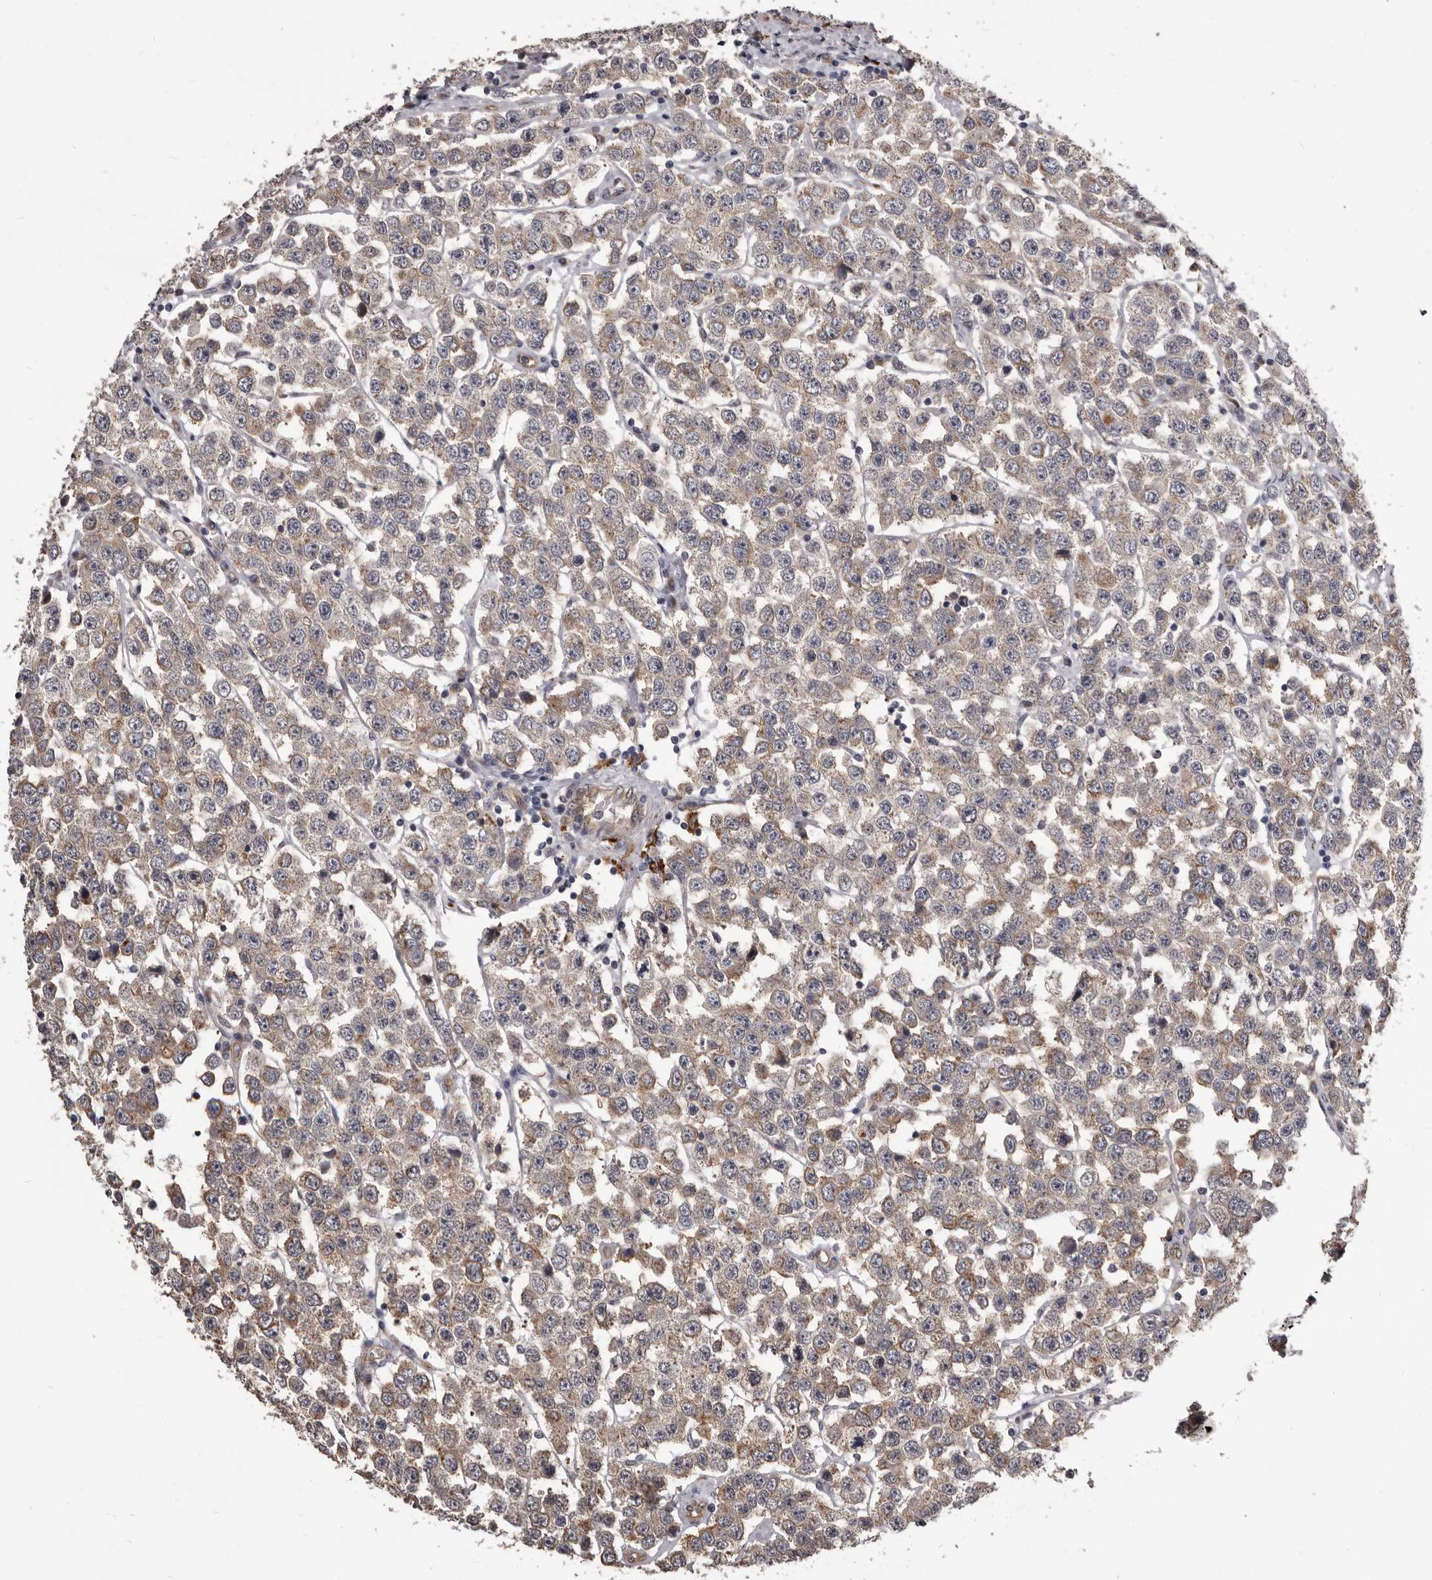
{"staining": {"intensity": "weak", "quantity": ">75%", "location": "cytoplasmic/membranous"}, "tissue": "testis cancer", "cell_type": "Tumor cells", "image_type": "cancer", "snomed": [{"axis": "morphology", "description": "Seminoma, NOS"}, {"axis": "topography", "description": "Testis"}], "caption": "Protein expression analysis of testis seminoma demonstrates weak cytoplasmic/membranous positivity in about >75% of tumor cells. (DAB (3,3'-diaminobenzidine) IHC with brightfield microscopy, high magnification).", "gene": "ADAMTS20", "patient": {"sex": "male", "age": 28}}